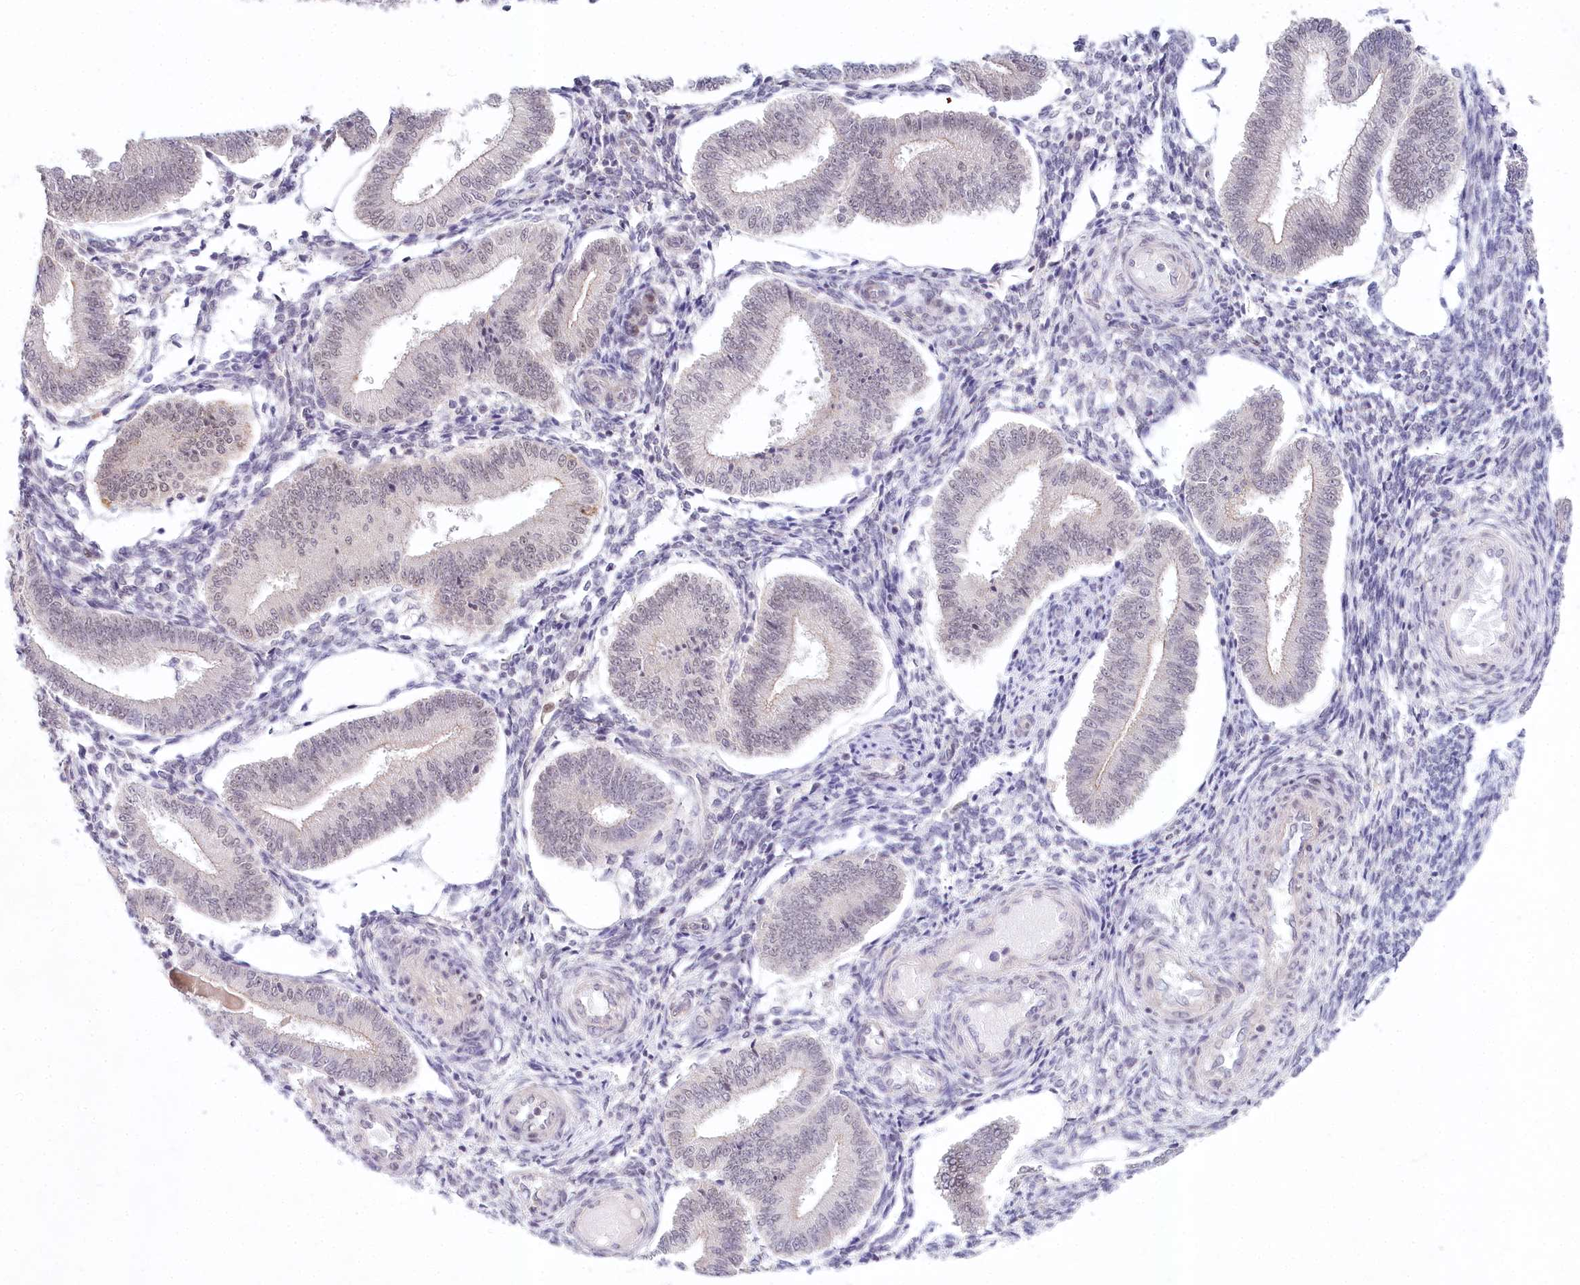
{"staining": {"intensity": "negative", "quantity": "none", "location": "none"}, "tissue": "endometrium", "cell_type": "Cells in endometrial stroma", "image_type": "normal", "snomed": [{"axis": "morphology", "description": "Normal tissue, NOS"}, {"axis": "topography", "description": "Endometrium"}], "caption": "Cells in endometrial stroma are negative for brown protein staining in normal endometrium. Nuclei are stained in blue.", "gene": "AMTN", "patient": {"sex": "female", "age": 39}}